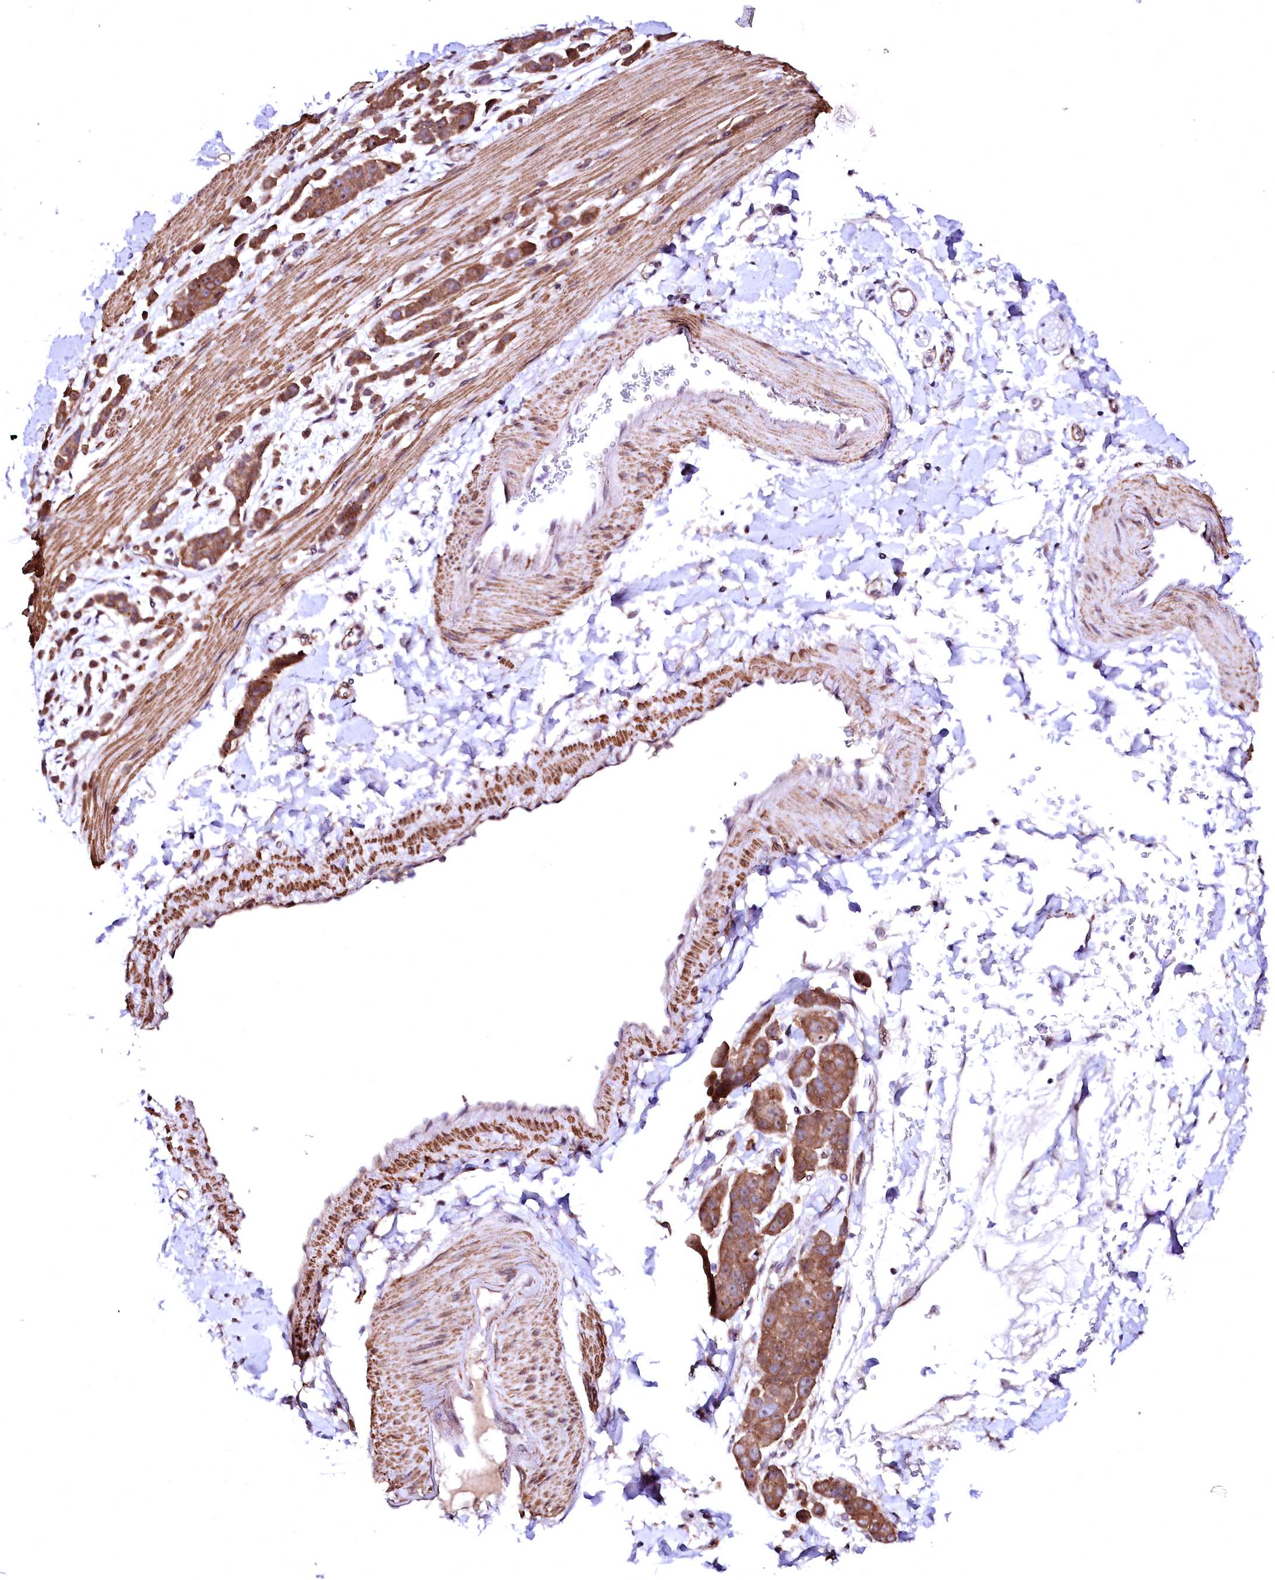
{"staining": {"intensity": "moderate", "quantity": ">75%", "location": "cytoplasmic/membranous"}, "tissue": "pancreatic cancer", "cell_type": "Tumor cells", "image_type": "cancer", "snomed": [{"axis": "morphology", "description": "Normal tissue, NOS"}, {"axis": "morphology", "description": "Adenocarcinoma, NOS"}, {"axis": "topography", "description": "Pancreas"}], "caption": "The image demonstrates staining of pancreatic cancer, revealing moderate cytoplasmic/membranous protein staining (brown color) within tumor cells.", "gene": "GPR176", "patient": {"sex": "female", "age": 64}}